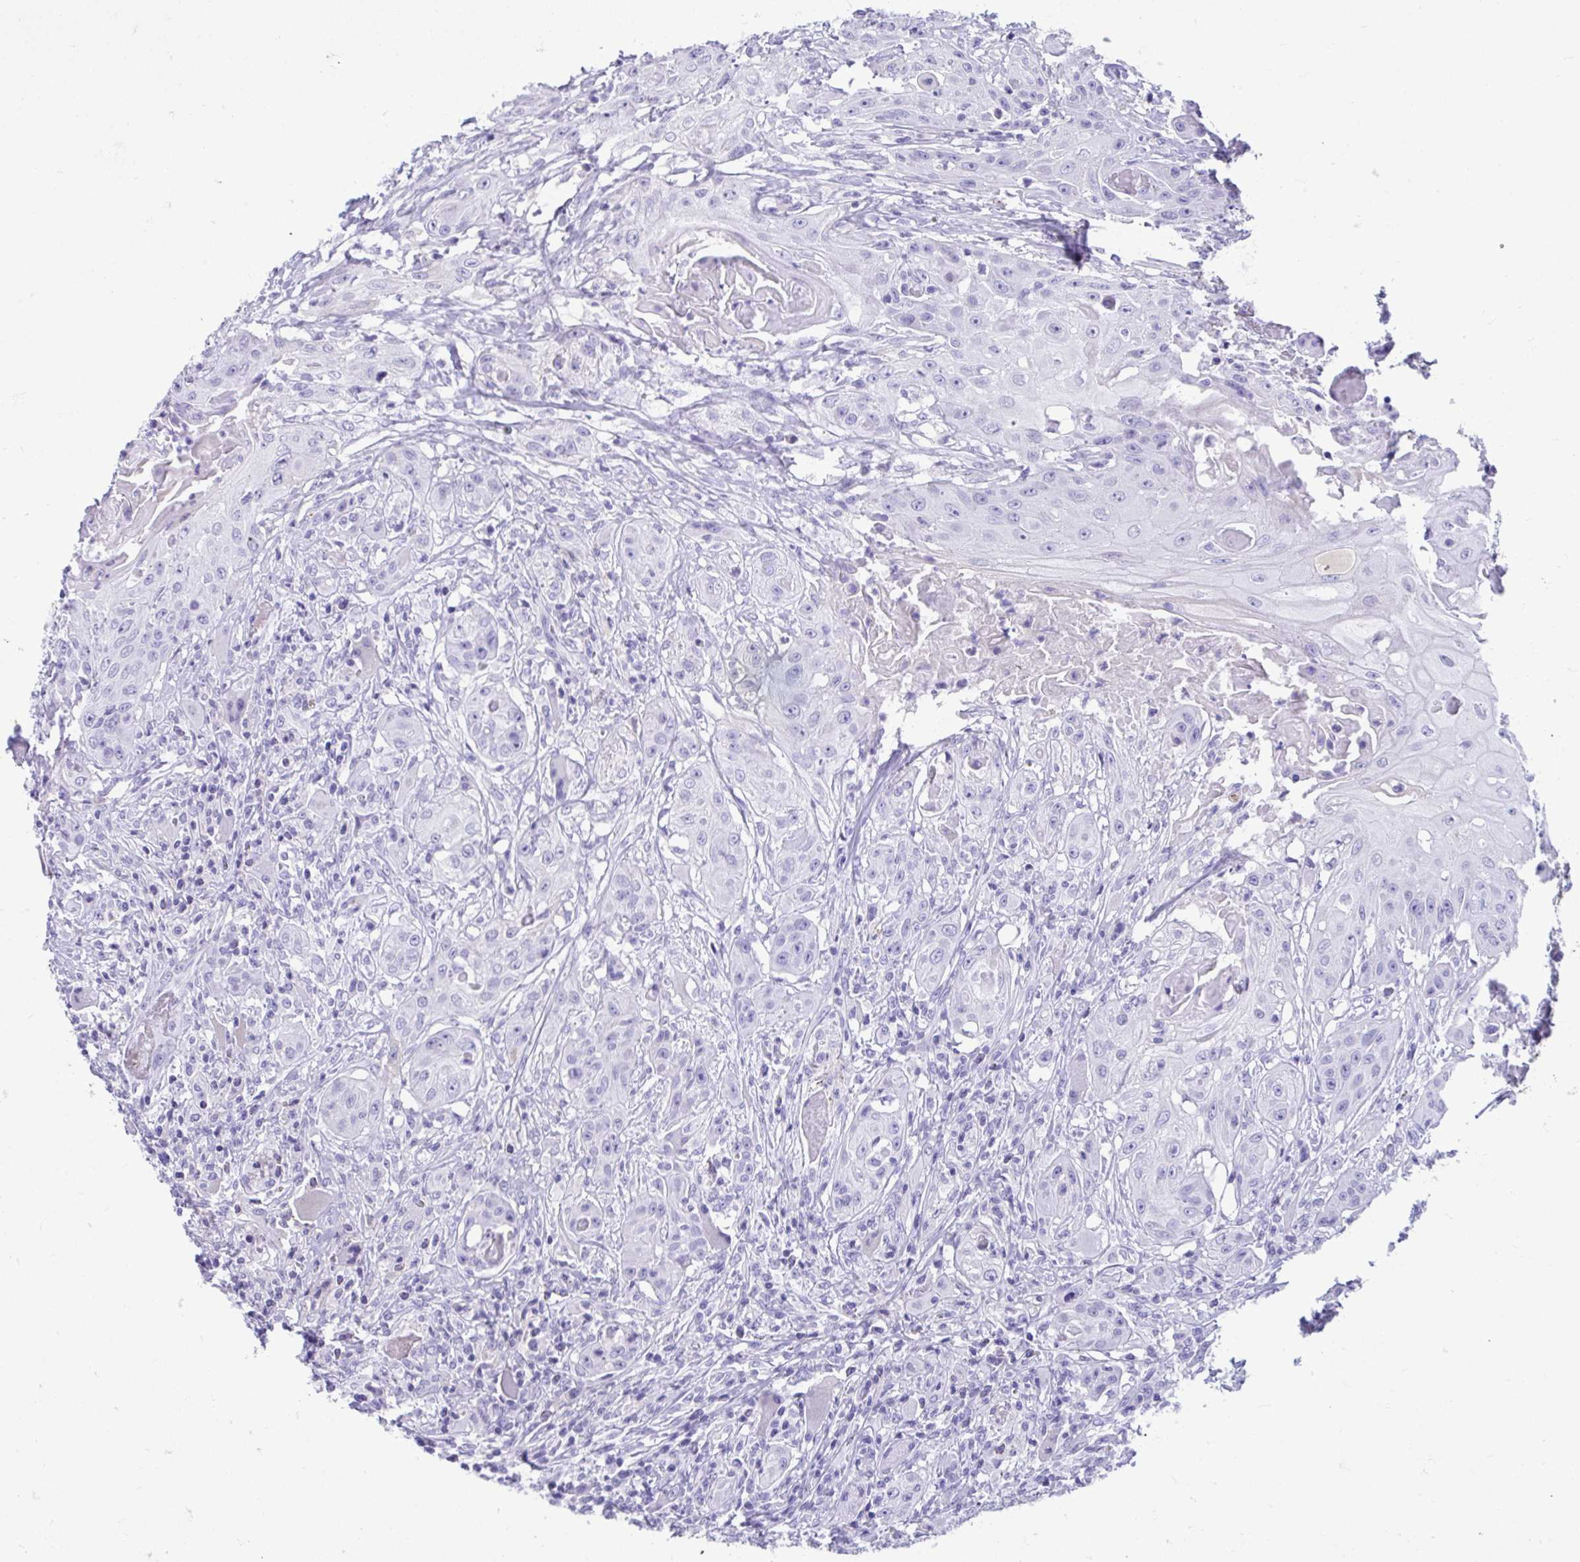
{"staining": {"intensity": "negative", "quantity": "none", "location": "none"}, "tissue": "head and neck cancer", "cell_type": "Tumor cells", "image_type": "cancer", "snomed": [{"axis": "morphology", "description": "Squamous cell carcinoma, NOS"}, {"axis": "topography", "description": "Oral tissue"}, {"axis": "topography", "description": "Head-Neck"}, {"axis": "topography", "description": "Neck, NOS"}], "caption": "High magnification brightfield microscopy of head and neck cancer (squamous cell carcinoma) stained with DAB (brown) and counterstained with hematoxylin (blue): tumor cells show no significant staining.", "gene": "SMIM9", "patient": {"sex": "female", "age": 55}}